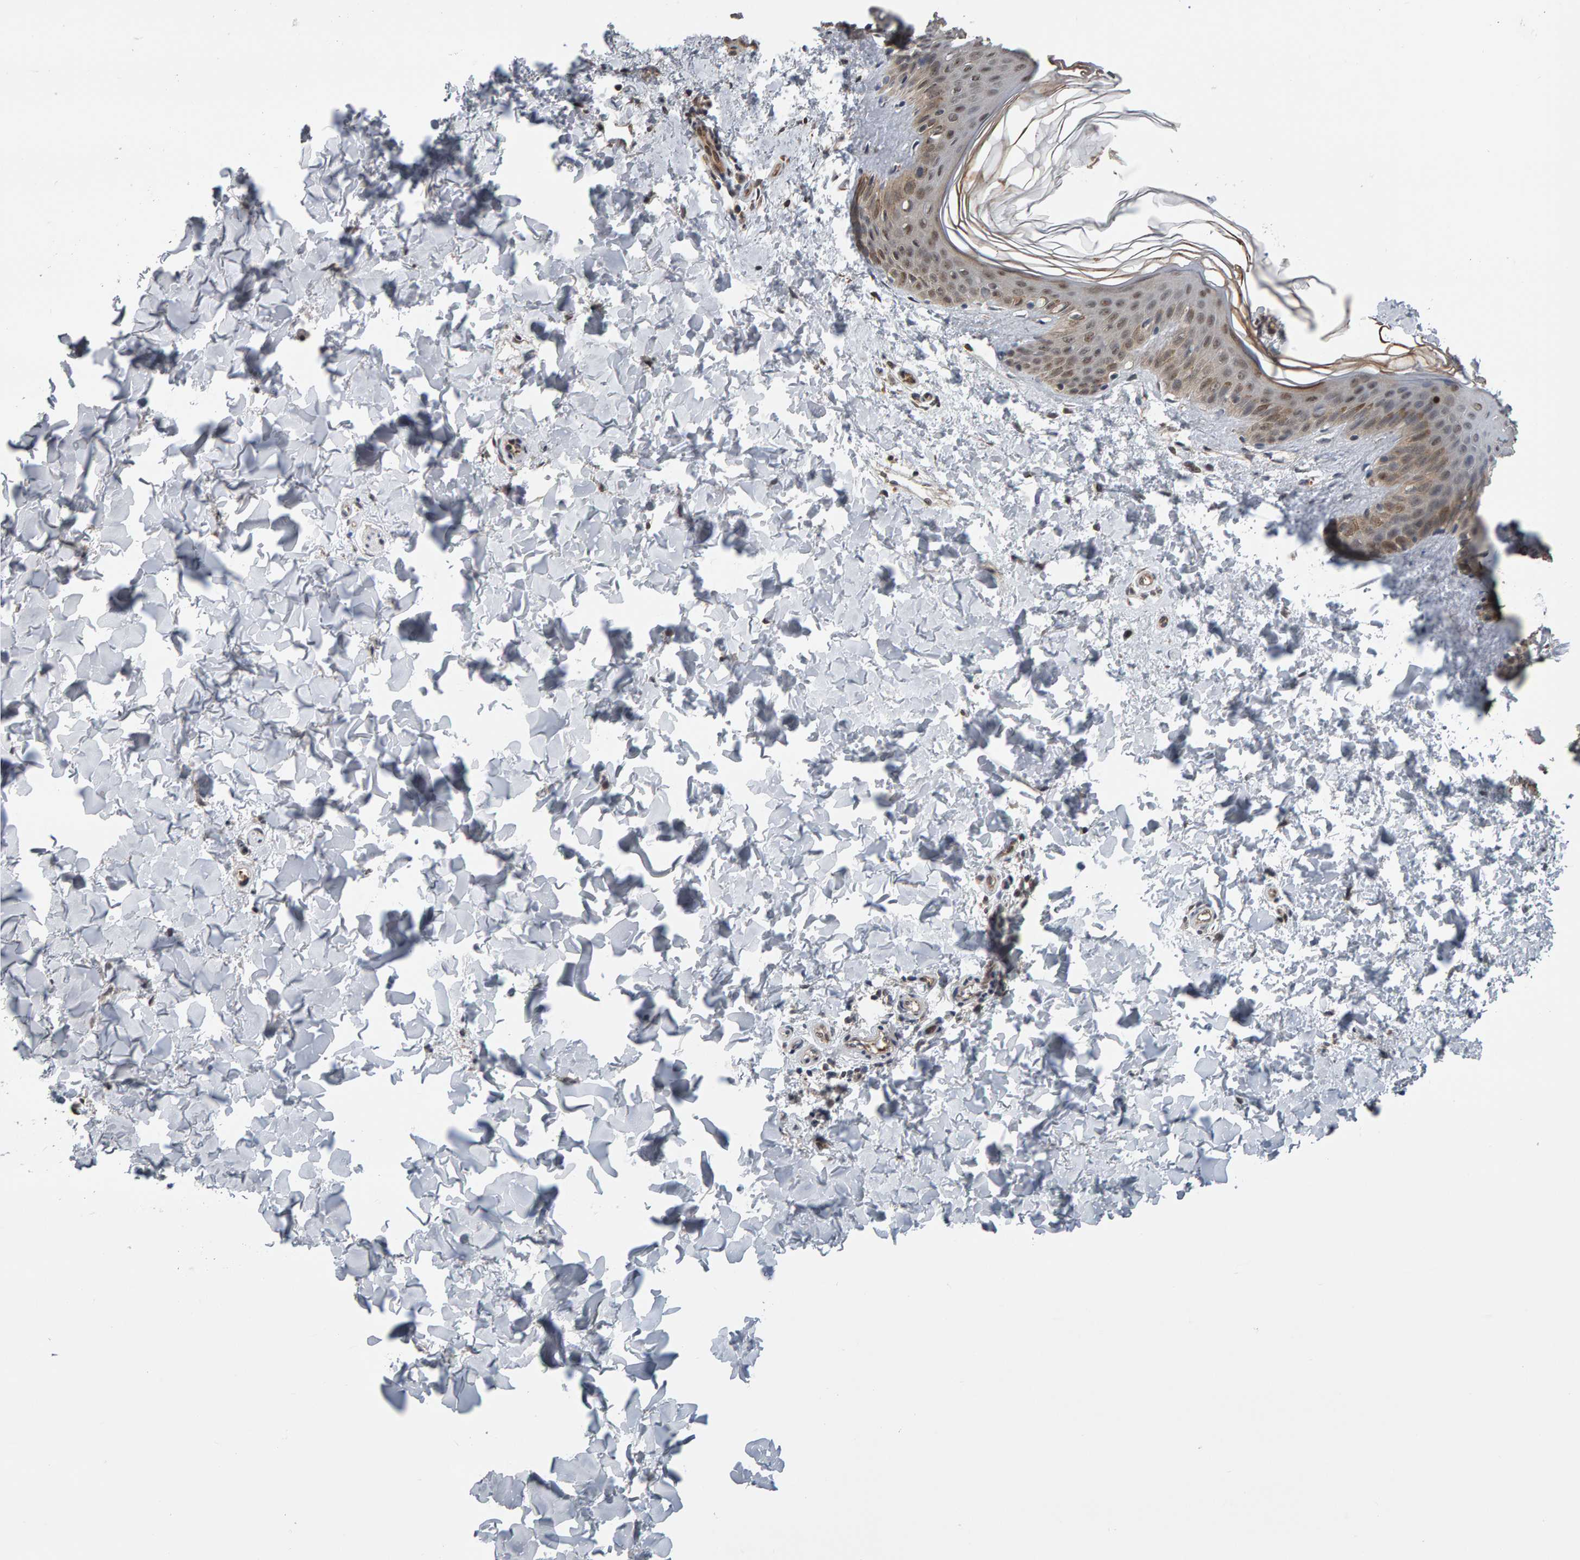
{"staining": {"intensity": "negative", "quantity": "none", "location": "none"}, "tissue": "skin", "cell_type": "Fibroblasts", "image_type": "normal", "snomed": [{"axis": "morphology", "description": "Normal tissue, NOS"}, {"axis": "morphology", "description": "Neoplasm, benign, NOS"}, {"axis": "topography", "description": "Skin"}, {"axis": "topography", "description": "Soft tissue"}], "caption": "DAB (3,3'-diaminobenzidine) immunohistochemical staining of benign human skin shows no significant staining in fibroblasts. Nuclei are stained in blue.", "gene": "COASY", "patient": {"sex": "male", "age": 26}}